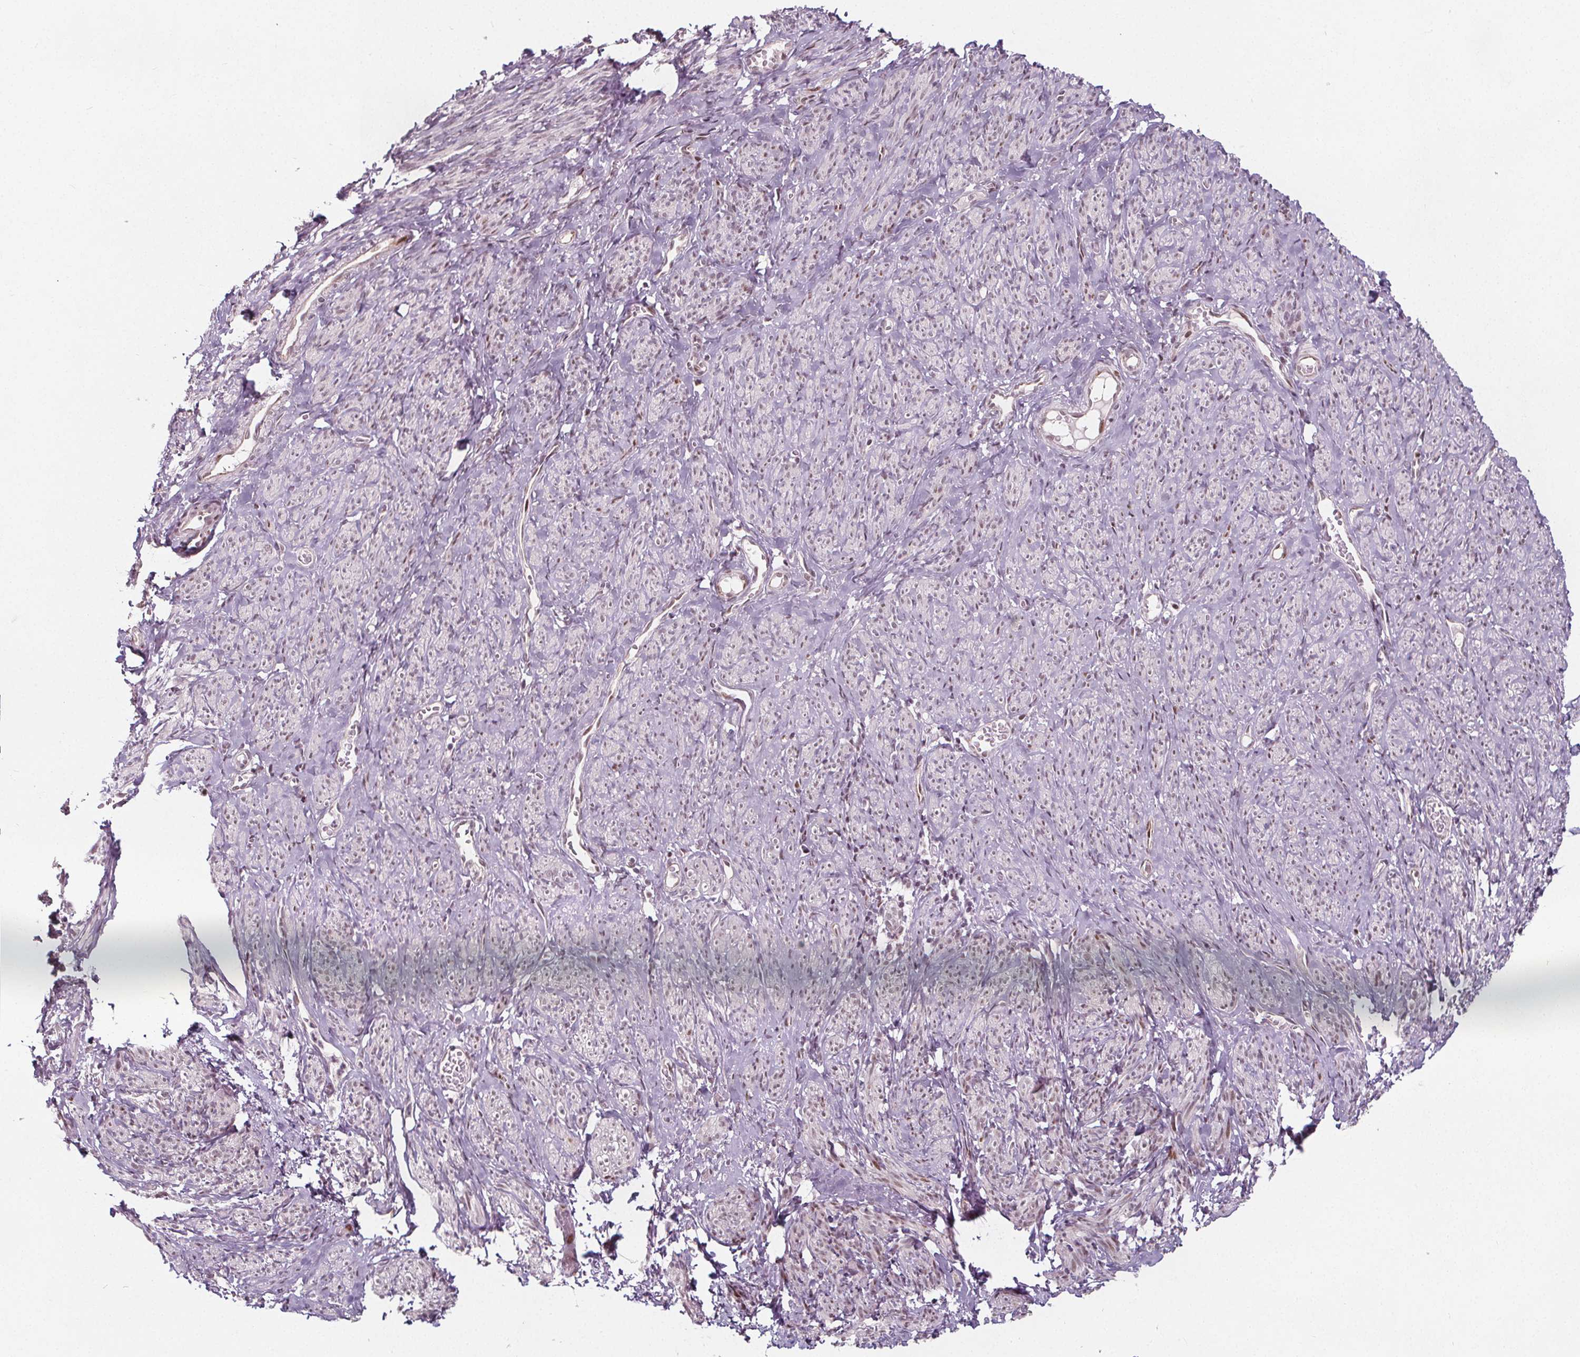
{"staining": {"intensity": "moderate", "quantity": "<25%", "location": "nuclear"}, "tissue": "smooth muscle", "cell_type": "Smooth muscle cells", "image_type": "normal", "snomed": [{"axis": "morphology", "description": "Normal tissue, NOS"}, {"axis": "topography", "description": "Smooth muscle"}], "caption": "Immunohistochemical staining of normal human smooth muscle displays low levels of moderate nuclear expression in approximately <25% of smooth muscle cells. (DAB = brown stain, brightfield microscopy at high magnification).", "gene": "TAF6L", "patient": {"sex": "female", "age": 65}}